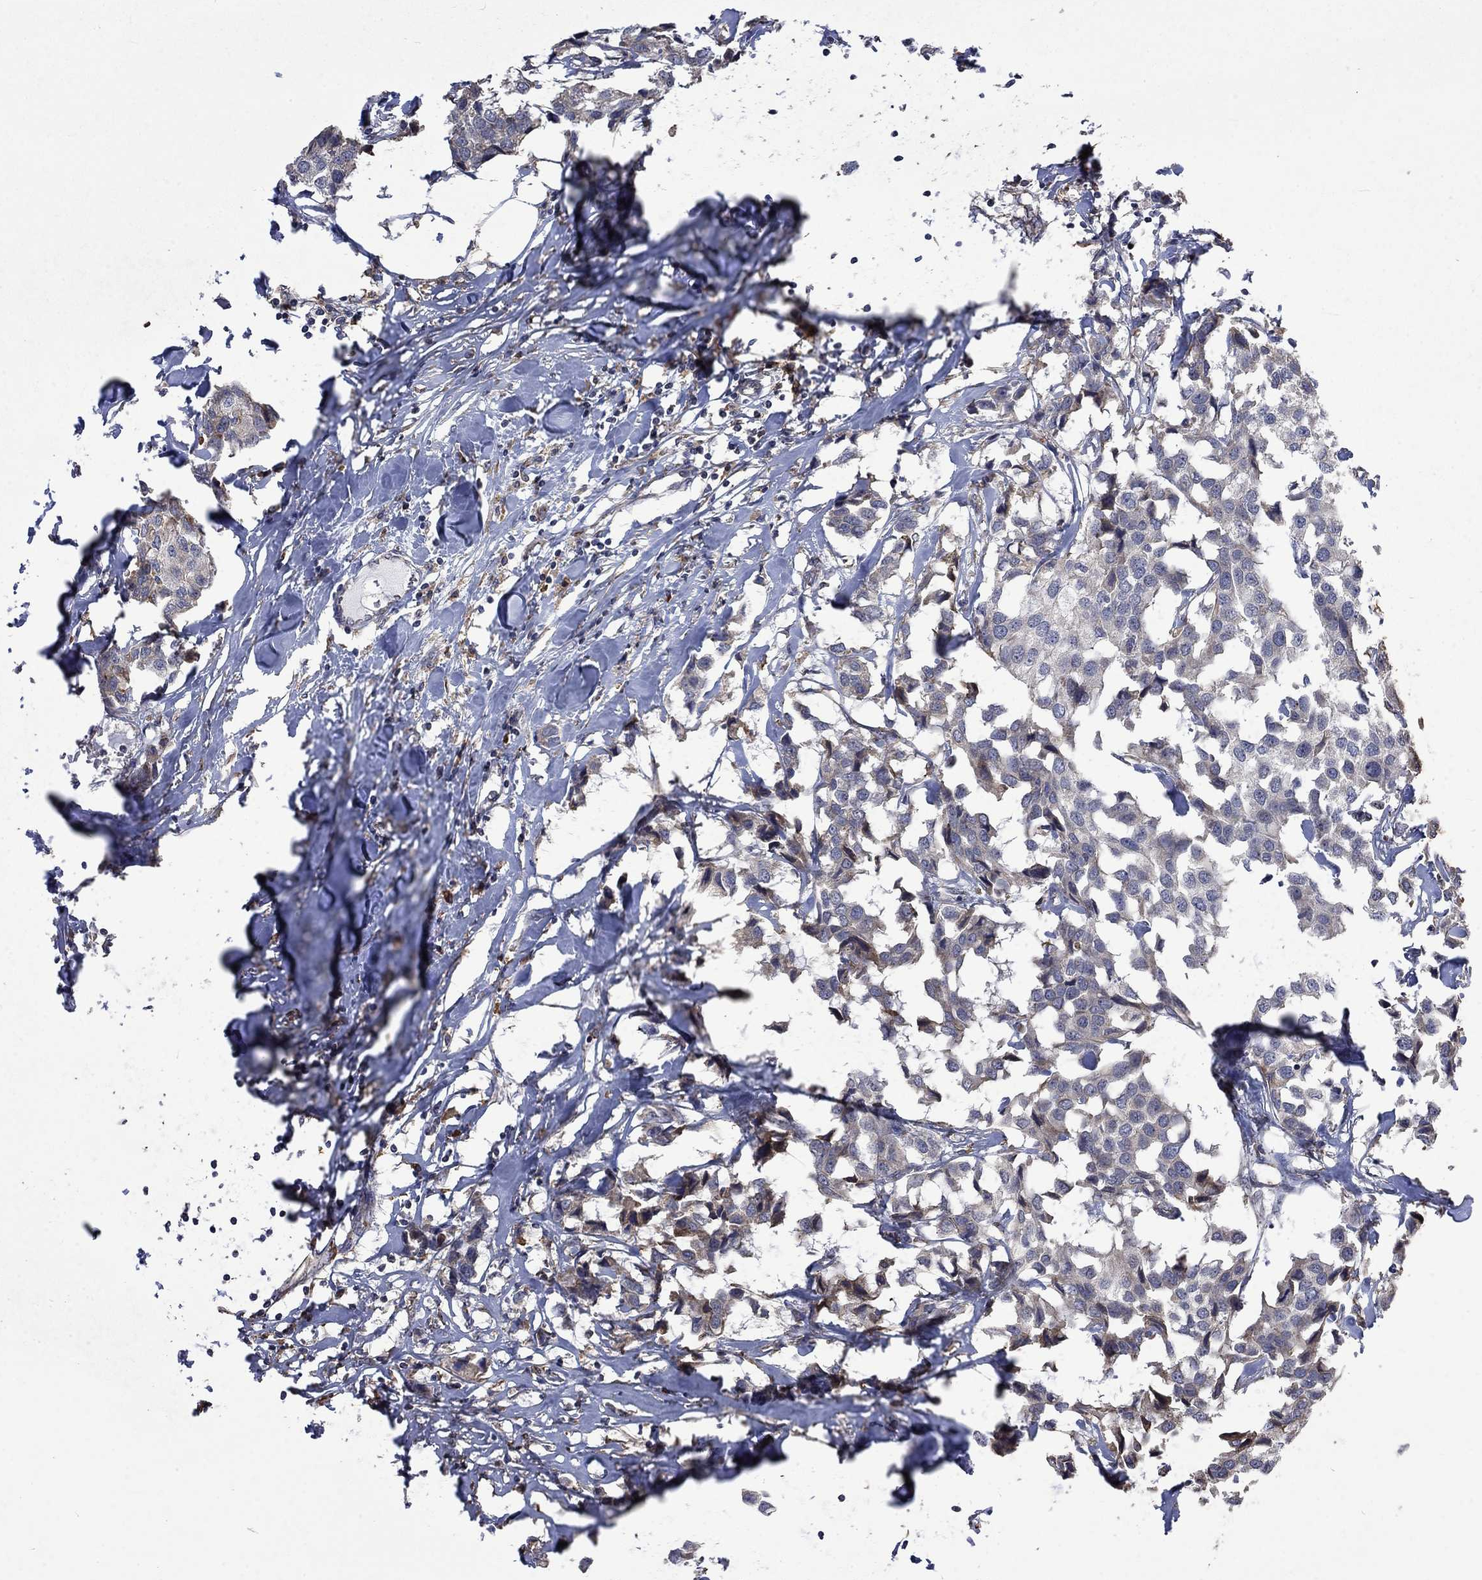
{"staining": {"intensity": "negative", "quantity": "none", "location": "none"}, "tissue": "breast cancer", "cell_type": "Tumor cells", "image_type": "cancer", "snomed": [{"axis": "morphology", "description": "Duct carcinoma"}, {"axis": "topography", "description": "Breast"}], "caption": "Immunohistochemistry histopathology image of neoplastic tissue: human breast cancer (invasive ductal carcinoma) stained with DAB (3,3'-diaminobenzidine) demonstrates no significant protein positivity in tumor cells.", "gene": "ESRRA", "patient": {"sex": "female", "age": 80}}